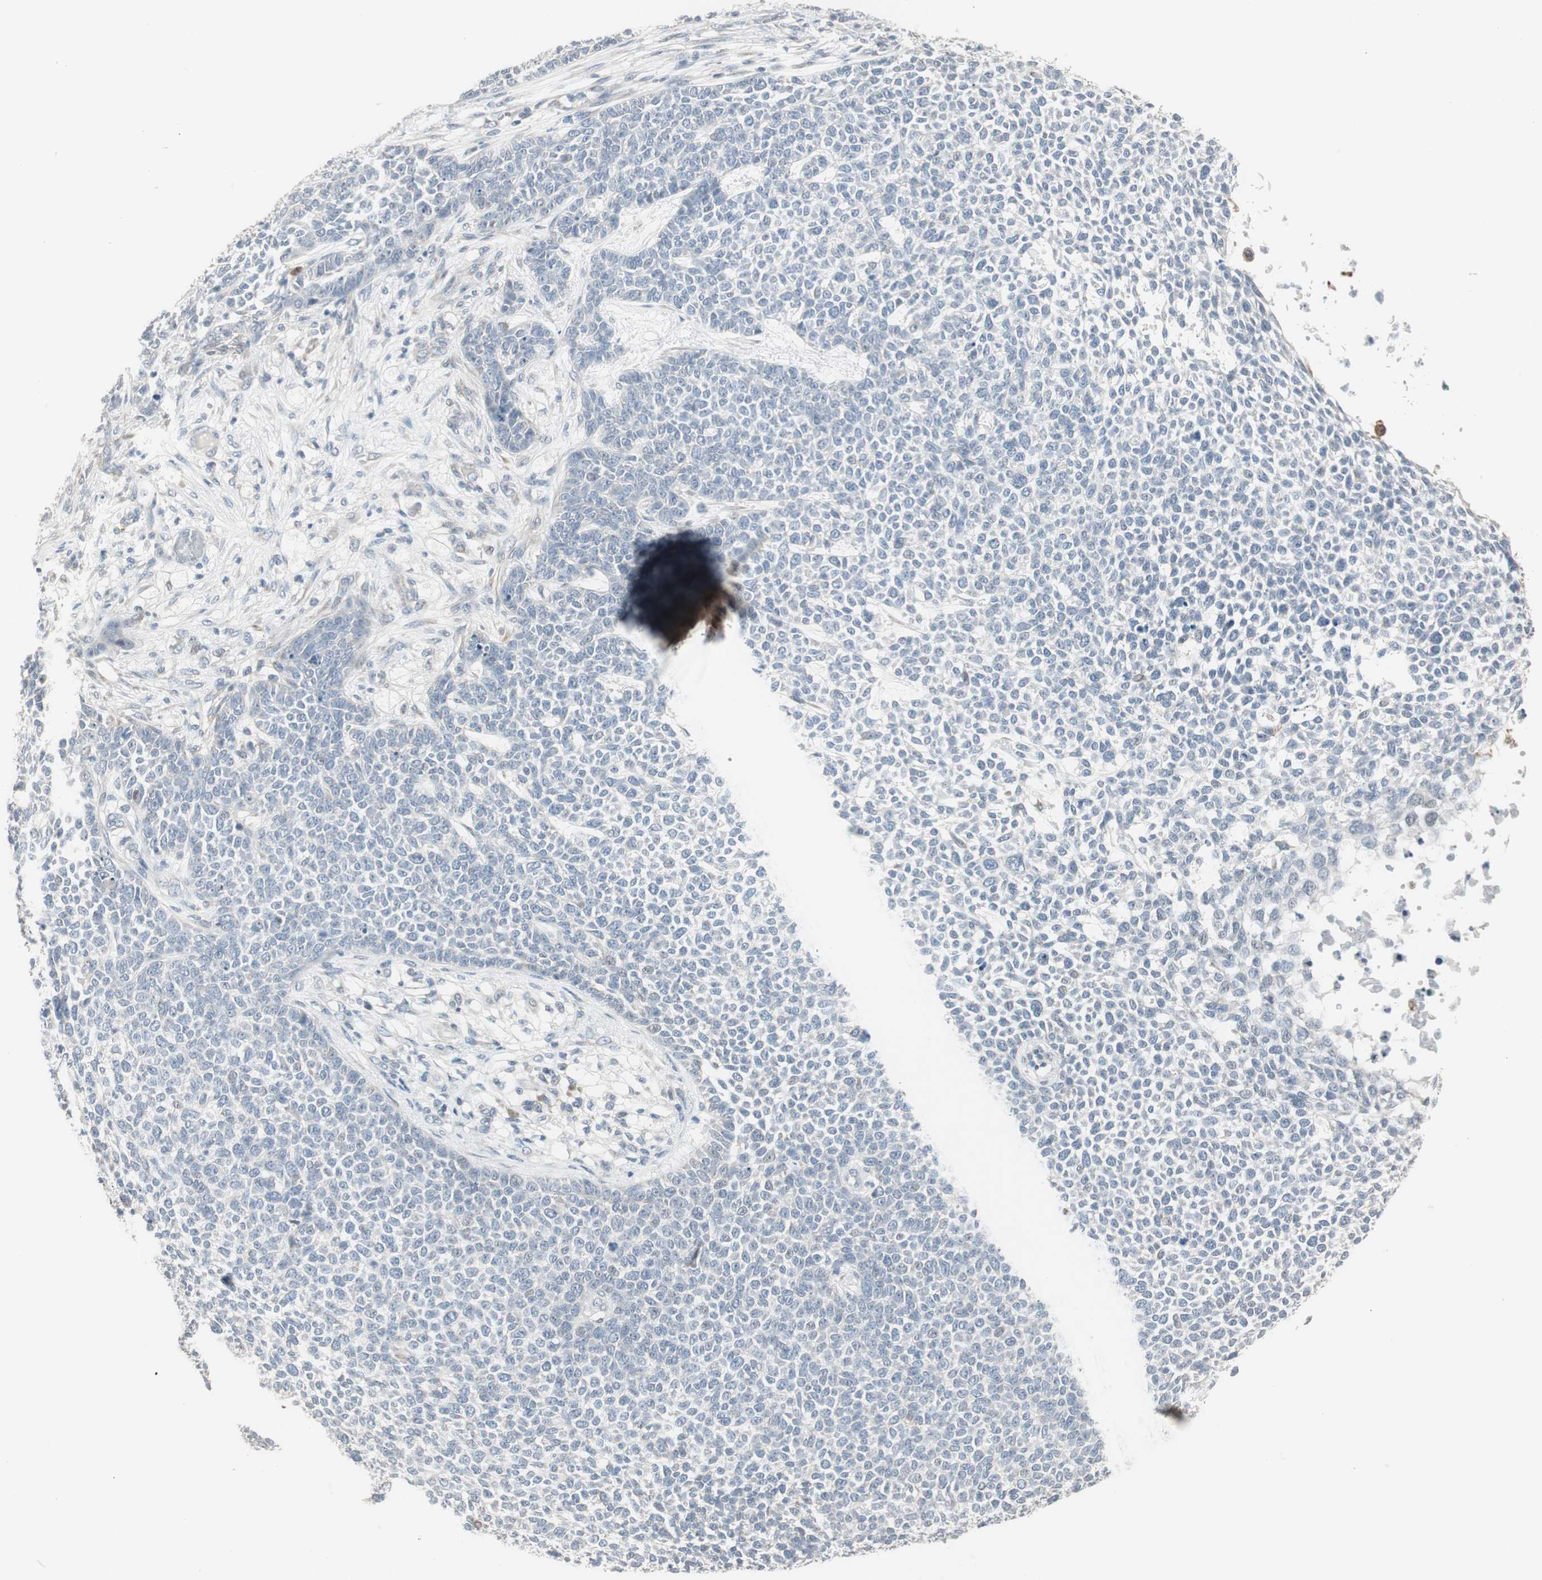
{"staining": {"intensity": "negative", "quantity": "none", "location": "none"}, "tissue": "skin cancer", "cell_type": "Tumor cells", "image_type": "cancer", "snomed": [{"axis": "morphology", "description": "Basal cell carcinoma"}, {"axis": "topography", "description": "Skin"}], "caption": "The histopathology image exhibits no staining of tumor cells in skin cancer (basal cell carcinoma).", "gene": "PDZK1", "patient": {"sex": "female", "age": 84}}